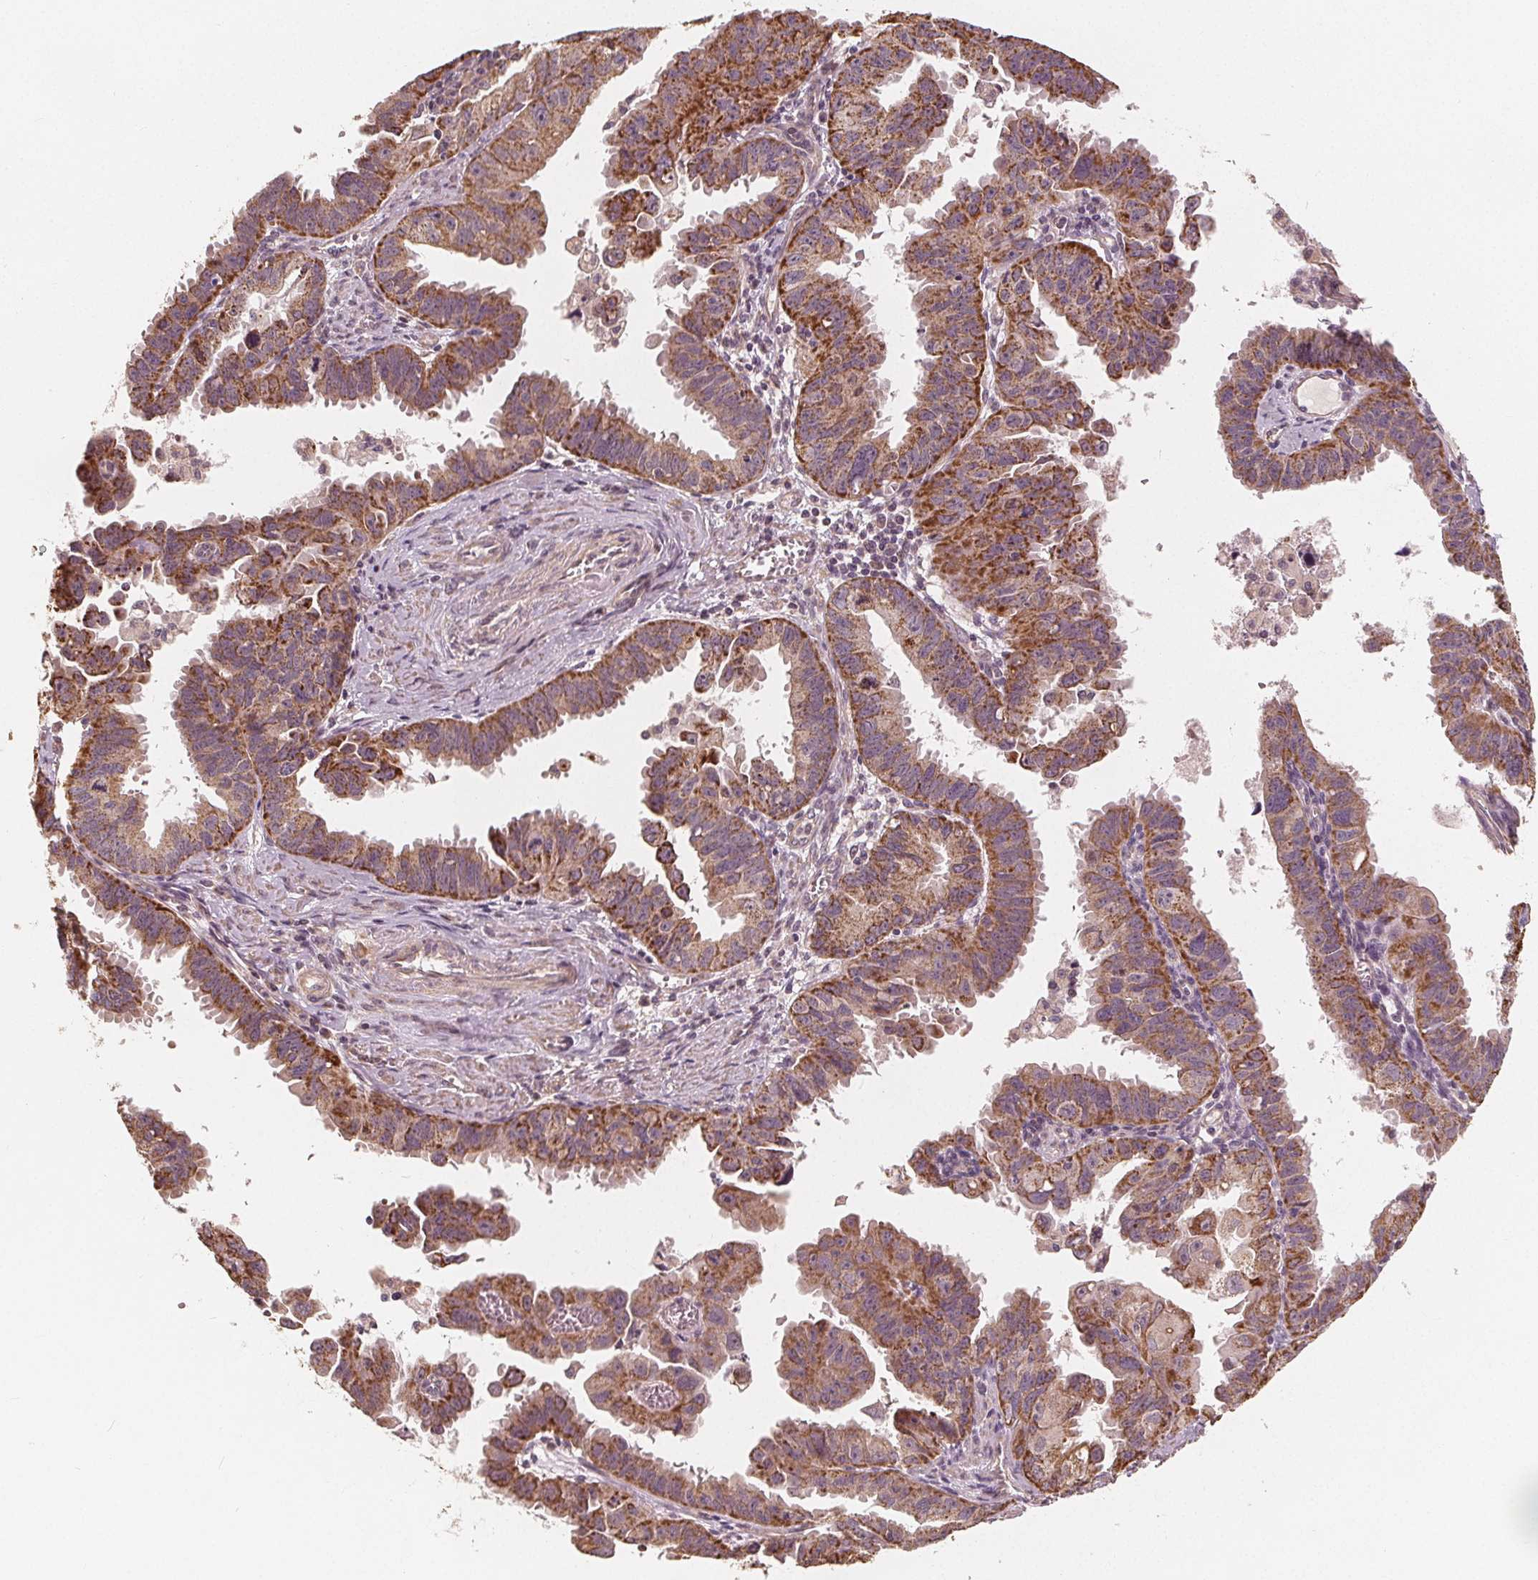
{"staining": {"intensity": "moderate", "quantity": ">75%", "location": "cytoplasmic/membranous"}, "tissue": "ovarian cancer", "cell_type": "Tumor cells", "image_type": "cancer", "snomed": [{"axis": "morphology", "description": "Carcinoma, endometroid"}, {"axis": "topography", "description": "Ovary"}], "caption": "Protein positivity by immunohistochemistry (IHC) displays moderate cytoplasmic/membranous expression in approximately >75% of tumor cells in ovarian cancer (endometroid carcinoma). The staining is performed using DAB brown chromogen to label protein expression. The nuclei are counter-stained blue using hematoxylin.", "gene": "PEX26", "patient": {"sex": "female", "age": 85}}